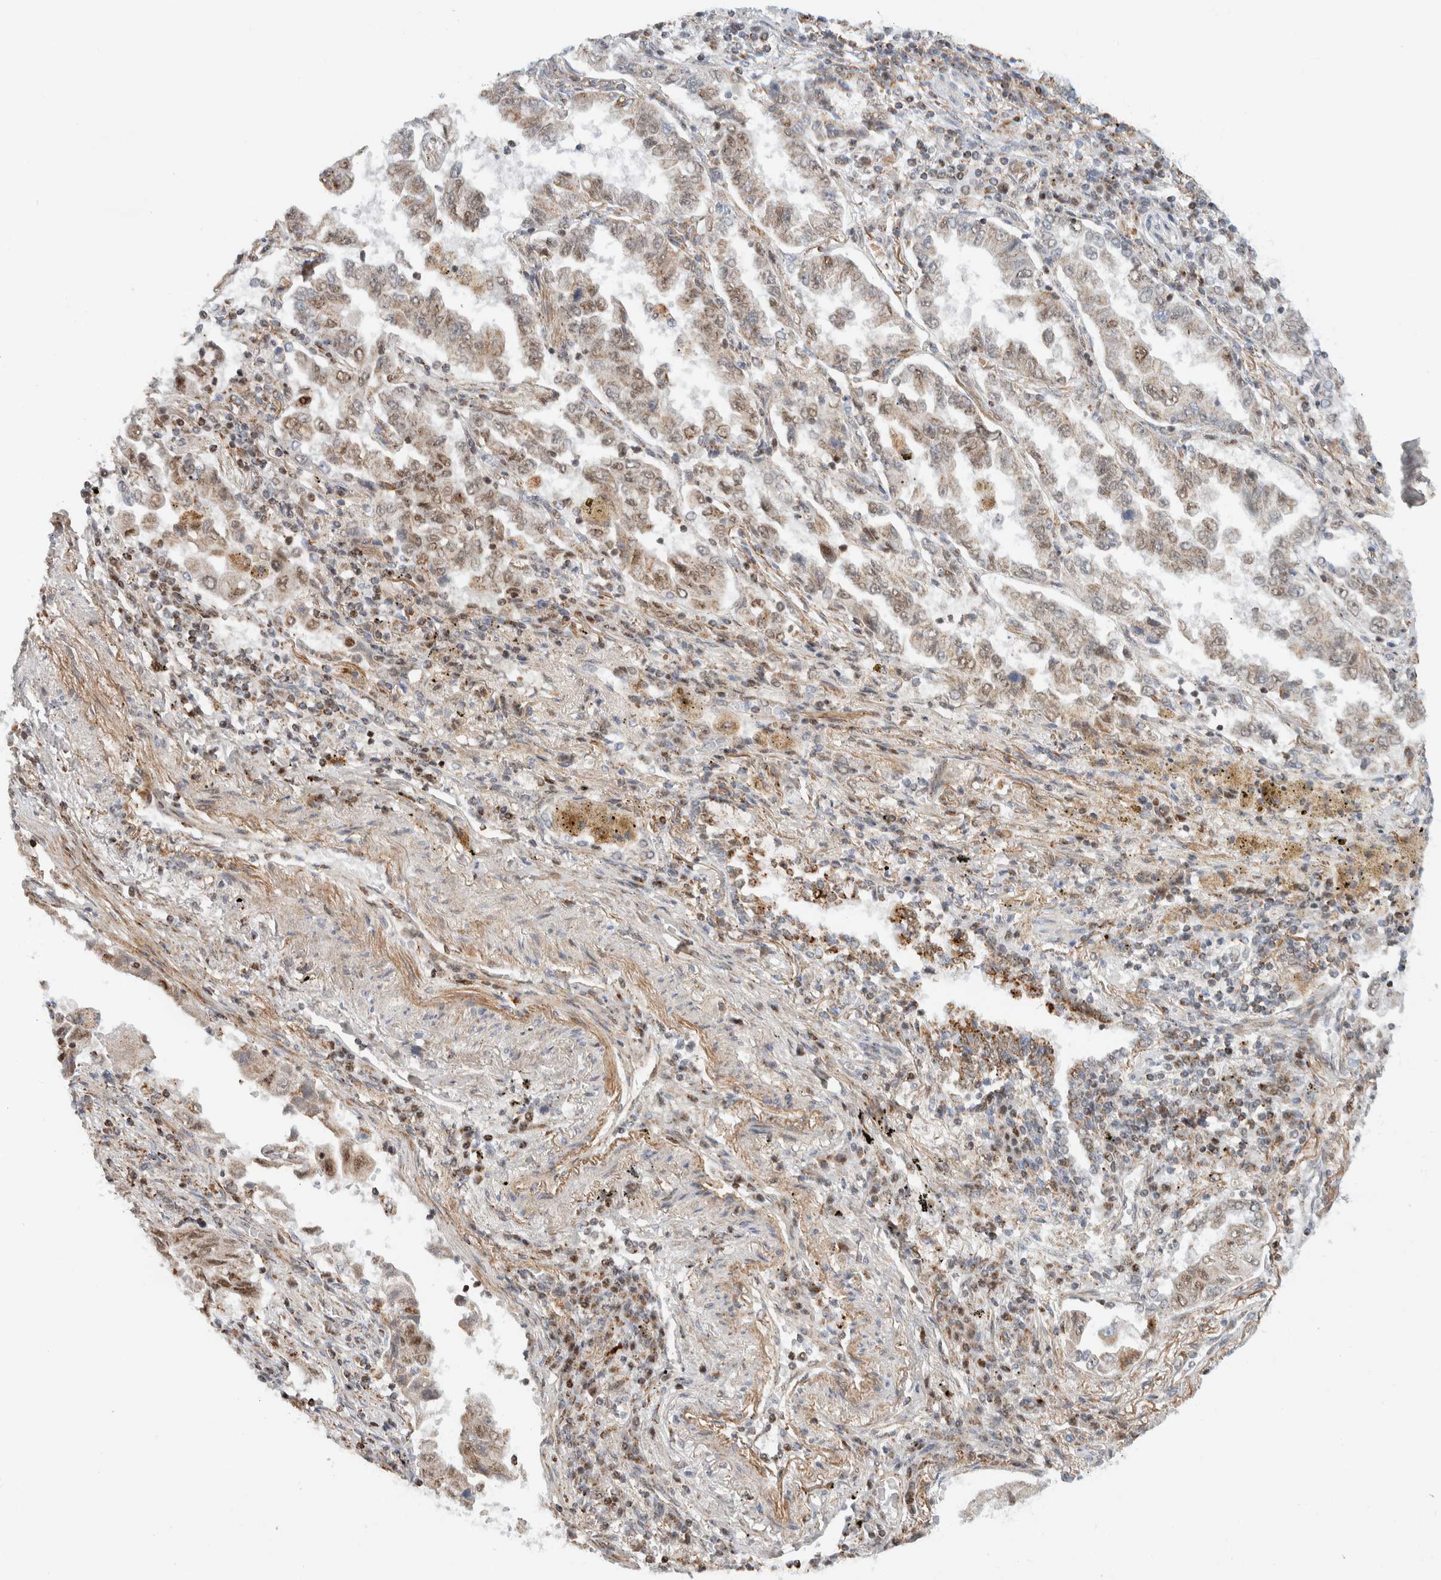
{"staining": {"intensity": "weak", "quantity": ">75%", "location": "cytoplasmic/membranous,nuclear"}, "tissue": "lung cancer", "cell_type": "Tumor cells", "image_type": "cancer", "snomed": [{"axis": "morphology", "description": "Adenocarcinoma, NOS"}, {"axis": "topography", "description": "Lung"}], "caption": "A brown stain highlights weak cytoplasmic/membranous and nuclear staining of a protein in lung adenocarcinoma tumor cells. The protein of interest is shown in brown color, while the nuclei are stained blue.", "gene": "TSPAN32", "patient": {"sex": "female", "age": 51}}